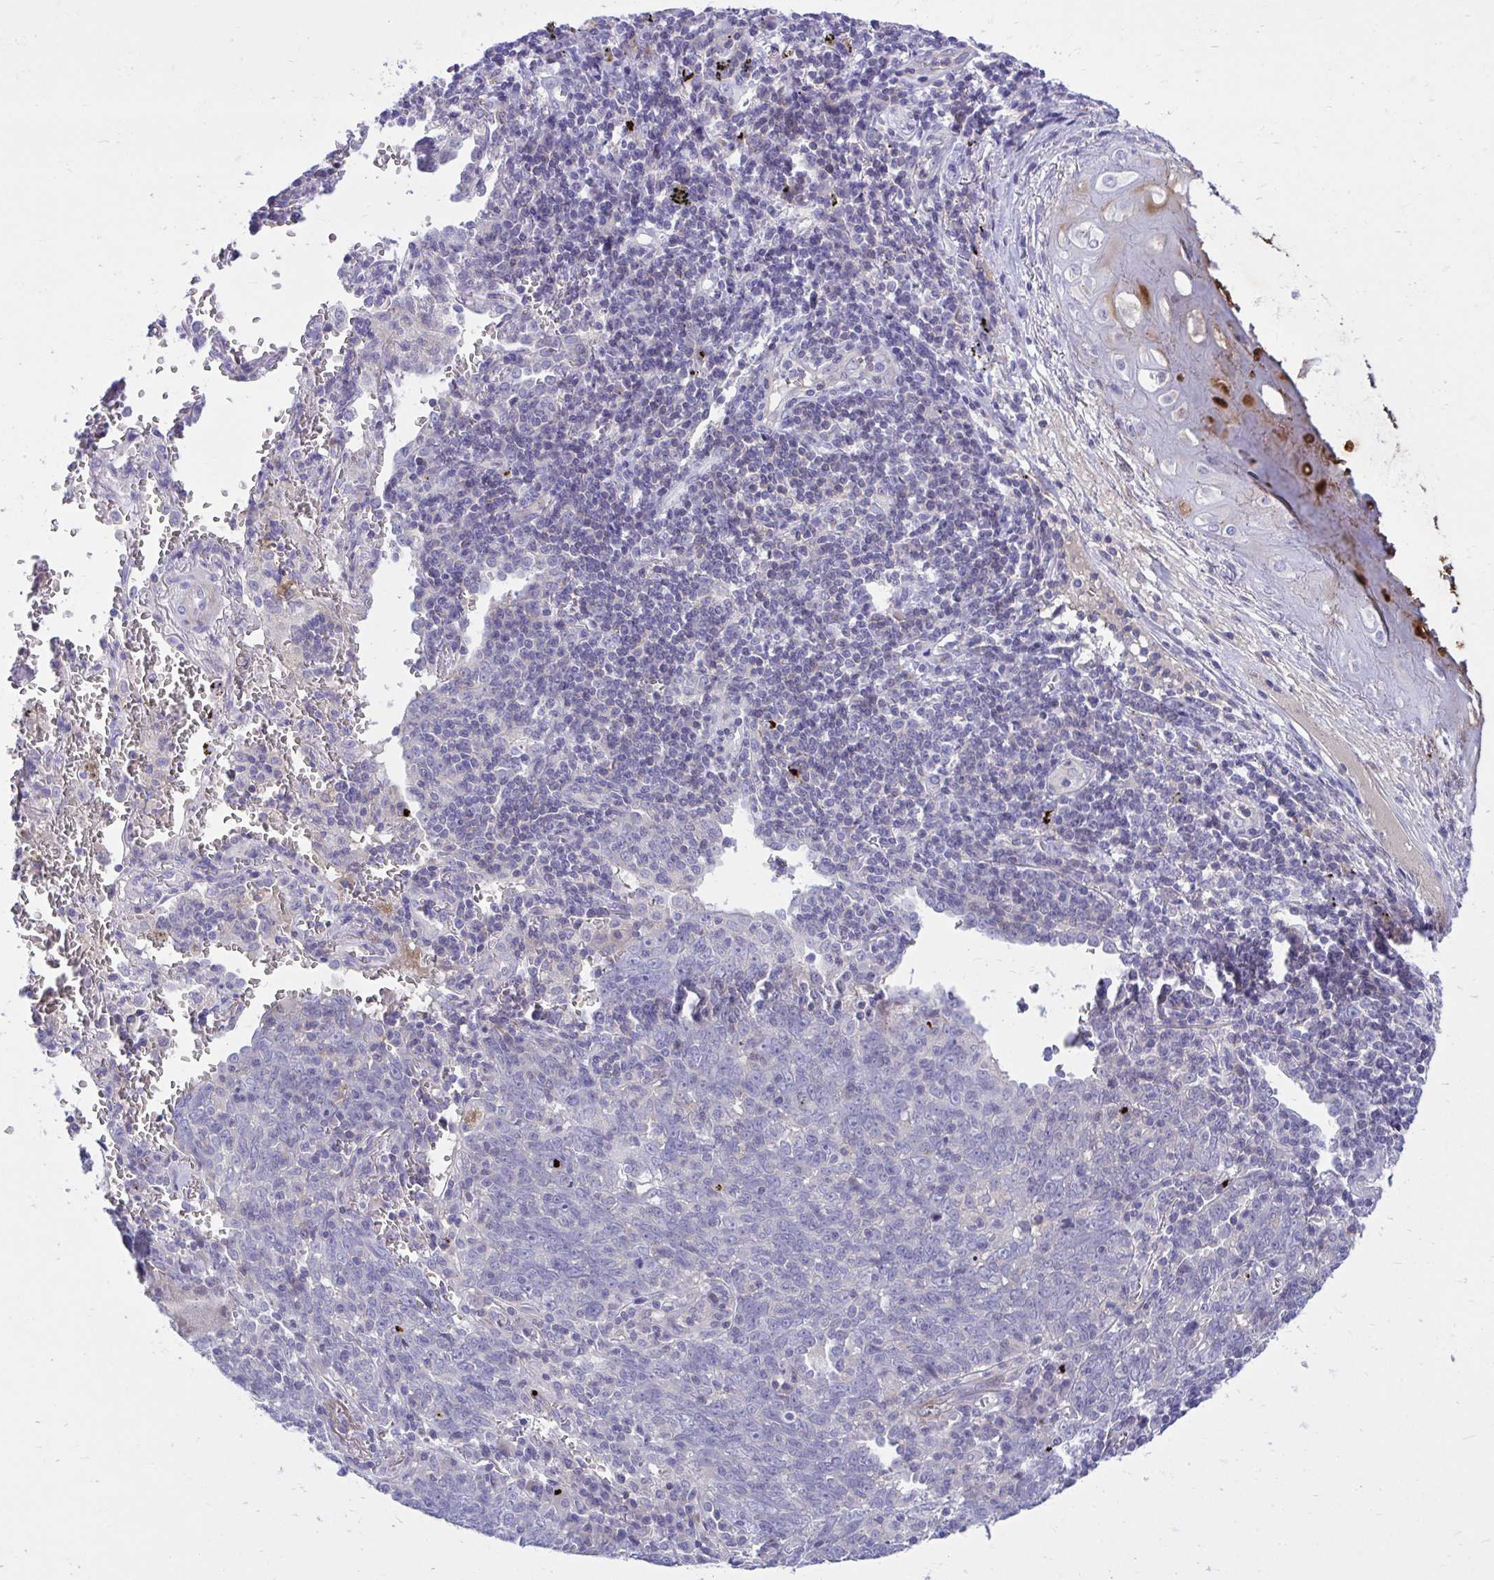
{"staining": {"intensity": "negative", "quantity": "none", "location": "none"}, "tissue": "lung cancer", "cell_type": "Tumor cells", "image_type": "cancer", "snomed": [{"axis": "morphology", "description": "Squamous cell carcinoma, NOS"}, {"axis": "topography", "description": "Lung"}], "caption": "Immunohistochemical staining of human lung cancer (squamous cell carcinoma) reveals no significant positivity in tumor cells.", "gene": "TP53I11", "patient": {"sex": "female", "age": 72}}